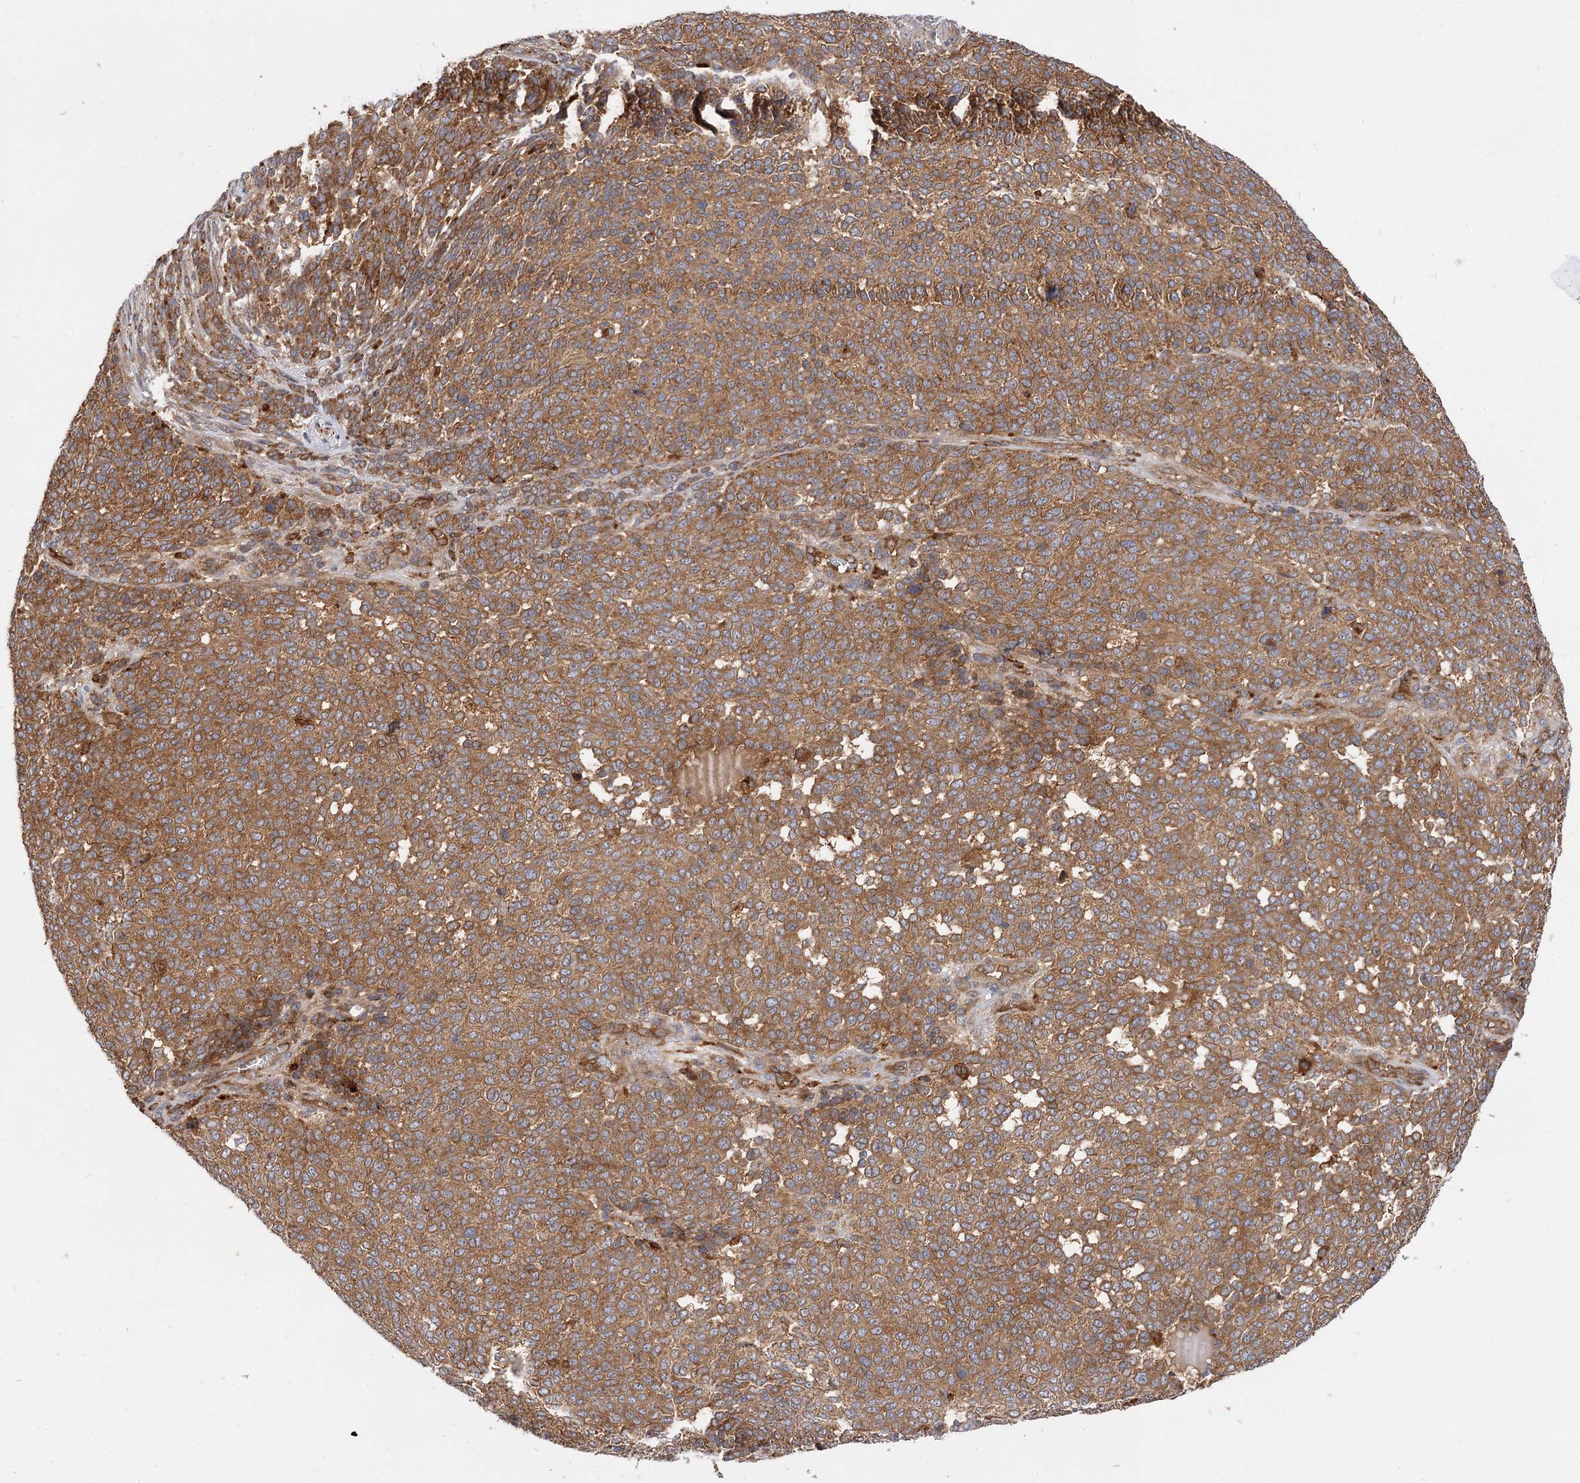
{"staining": {"intensity": "moderate", "quantity": ">75%", "location": "cytoplasmic/membranous"}, "tissue": "melanoma", "cell_type": "Tumor cells", "image_type": "cancer", "snomed": [{"axis": "morphology", "description": "Malignant melanoma, NOS"}, {"axis": "topography", "description": "Skin"}], "caption": "IHC of malignant melanoma exhibits medium levels of moderate cytoplasmic/membranous staining in approximately >75% of tumor cells.", "gene": "PATL1", "patient": {"sex": "male", "age": 49}}